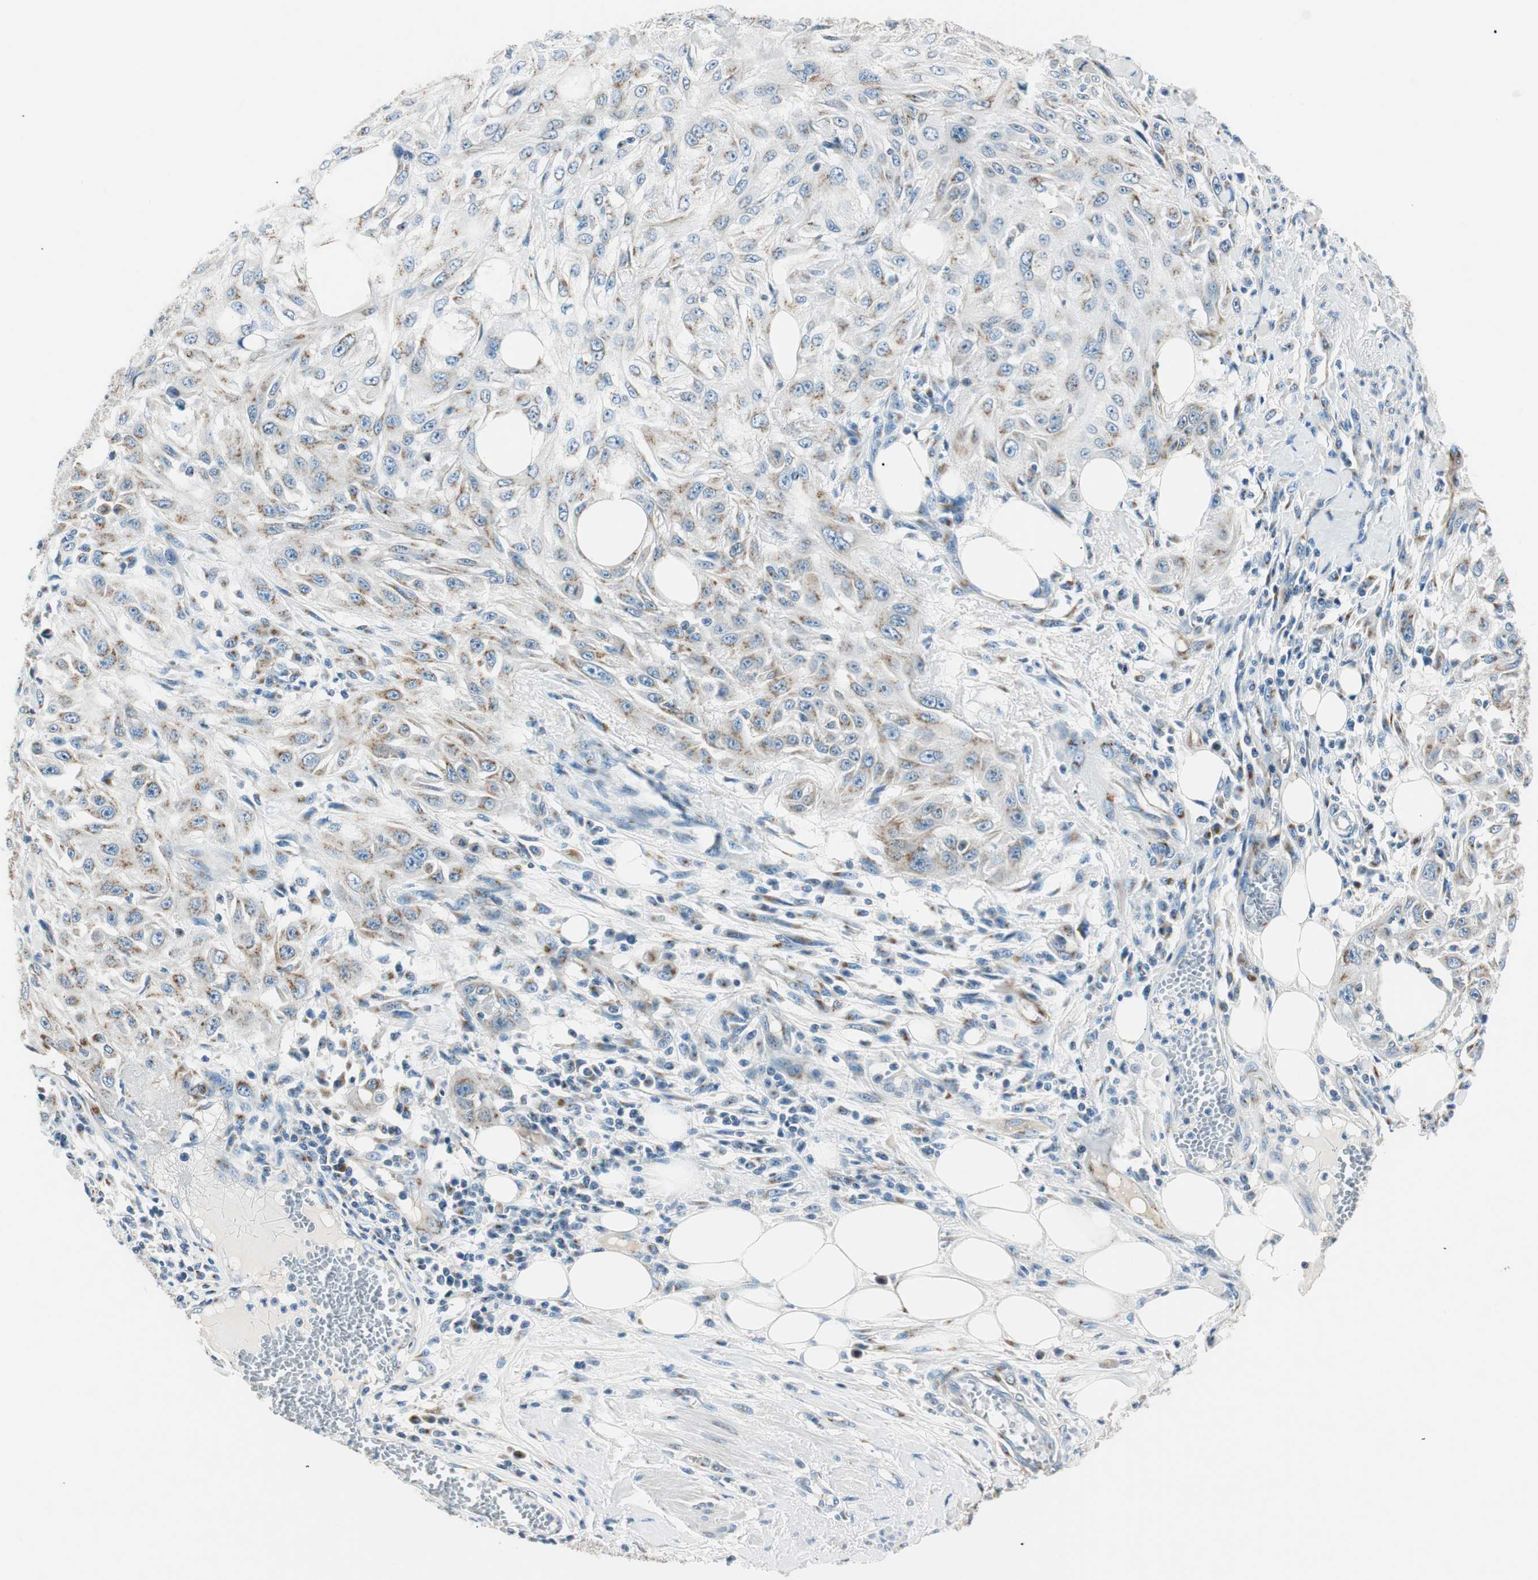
{"staining": {"intensity": "moderate", "quantity": ">75%", "location": "cytoplasmic/membranous"}, "tissue": "skin cancer", "cell_type": "Tumor cells", "image_type": "cancer", "snomed": [{"axis": "morphology", "description": "Squamous cell carcinoma, NOS"}, {"axis": "topography", "description": "Skin"}], "caption": "A brown stain shows moderate cytoplasmic/membranous expression of a protein in human skin squamous cell carcinoma tumor cells. The protein of interest is stained brown, and the nuclei are stained in blue (DAB (3,3'-diaminobenzidine) IHC with brightfield microscopy, high magnification).", "gene": "TMF1", "patient": {"sex": "male", "age": 75}}